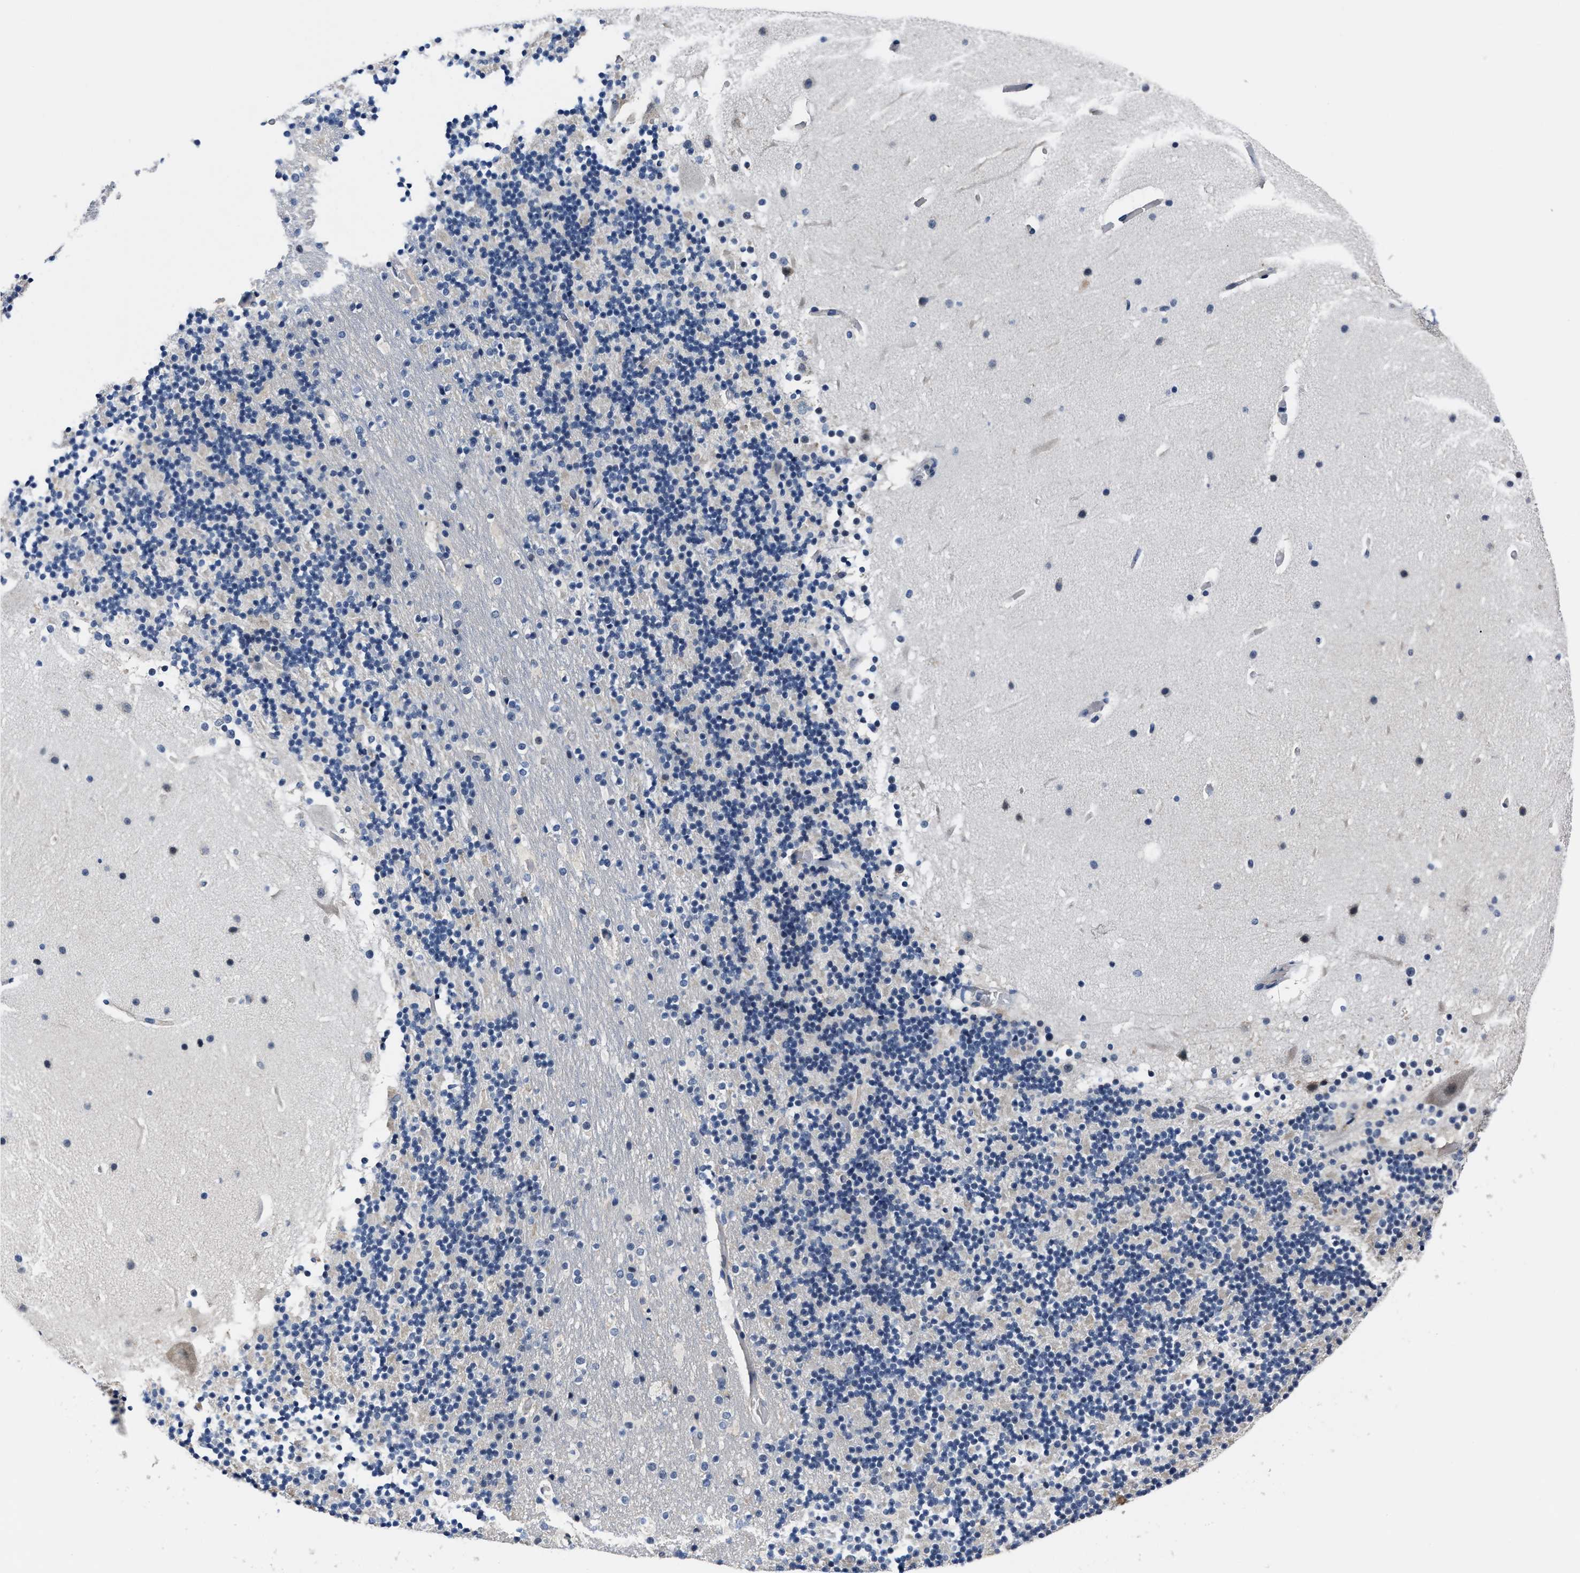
{"staining": {"intensity": "negative", "quantity": "none", "location": "none"}, "tissue": "cerebellum", "cell_type": "Cells in granular layer", "image_type": "normal", "snomed": [{"axis": "morphology", "description": "Normal tissue, NOS"}, {"axis": "topography", "description": "Cerebellum"}], "caption": "The immunohistochemistry photomicrograph has no significant staining in cells in granular layer of cerebellum.", "gene": "GHITM", "patient": {"sex": "male", "age": 57}}